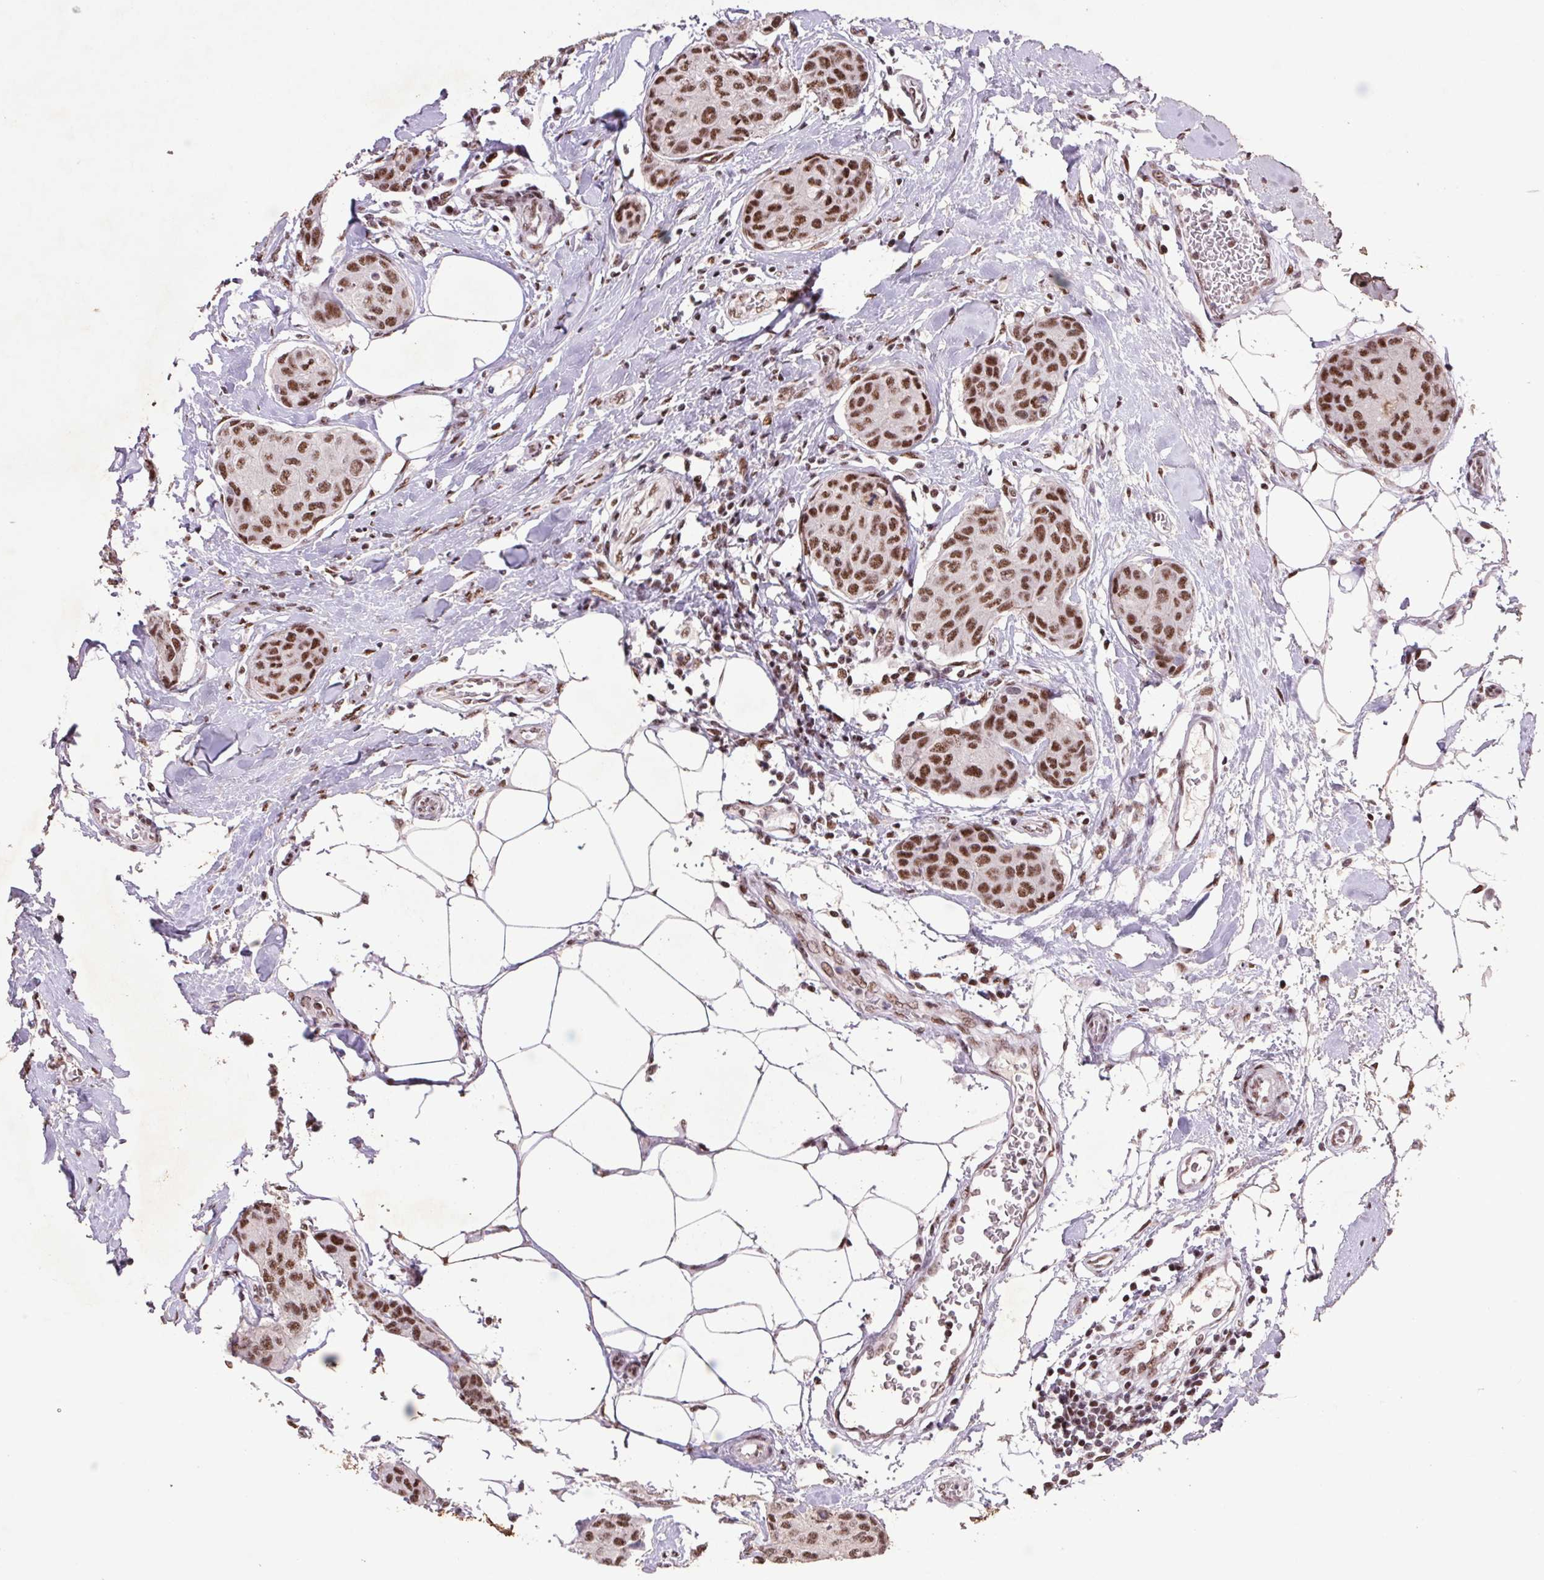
{"staining": {"intensity": "strong", "quantity": ">75%", "location": "nuclear"}, "tissue": "breast cancer", "cell_type": "Tumor cells", "image_type": "cancer", "snomed": [{"axis": "morphology", "description": "Duct carcinoma"}, {"axis": "topography", "description": "Breast"}], "caption": "An immunohistochemistry photomicrograph of neoplastic tissue is shown. Protein staining in brown highlights strong nuclear positivity in breast cancer (intraductal carcinoma) within tumor cells. (Brightfield microscopy of DAB IHC at high magnification).", "gene": "LDLRAD4", "patient": {"sex": "female", "age": 80}}